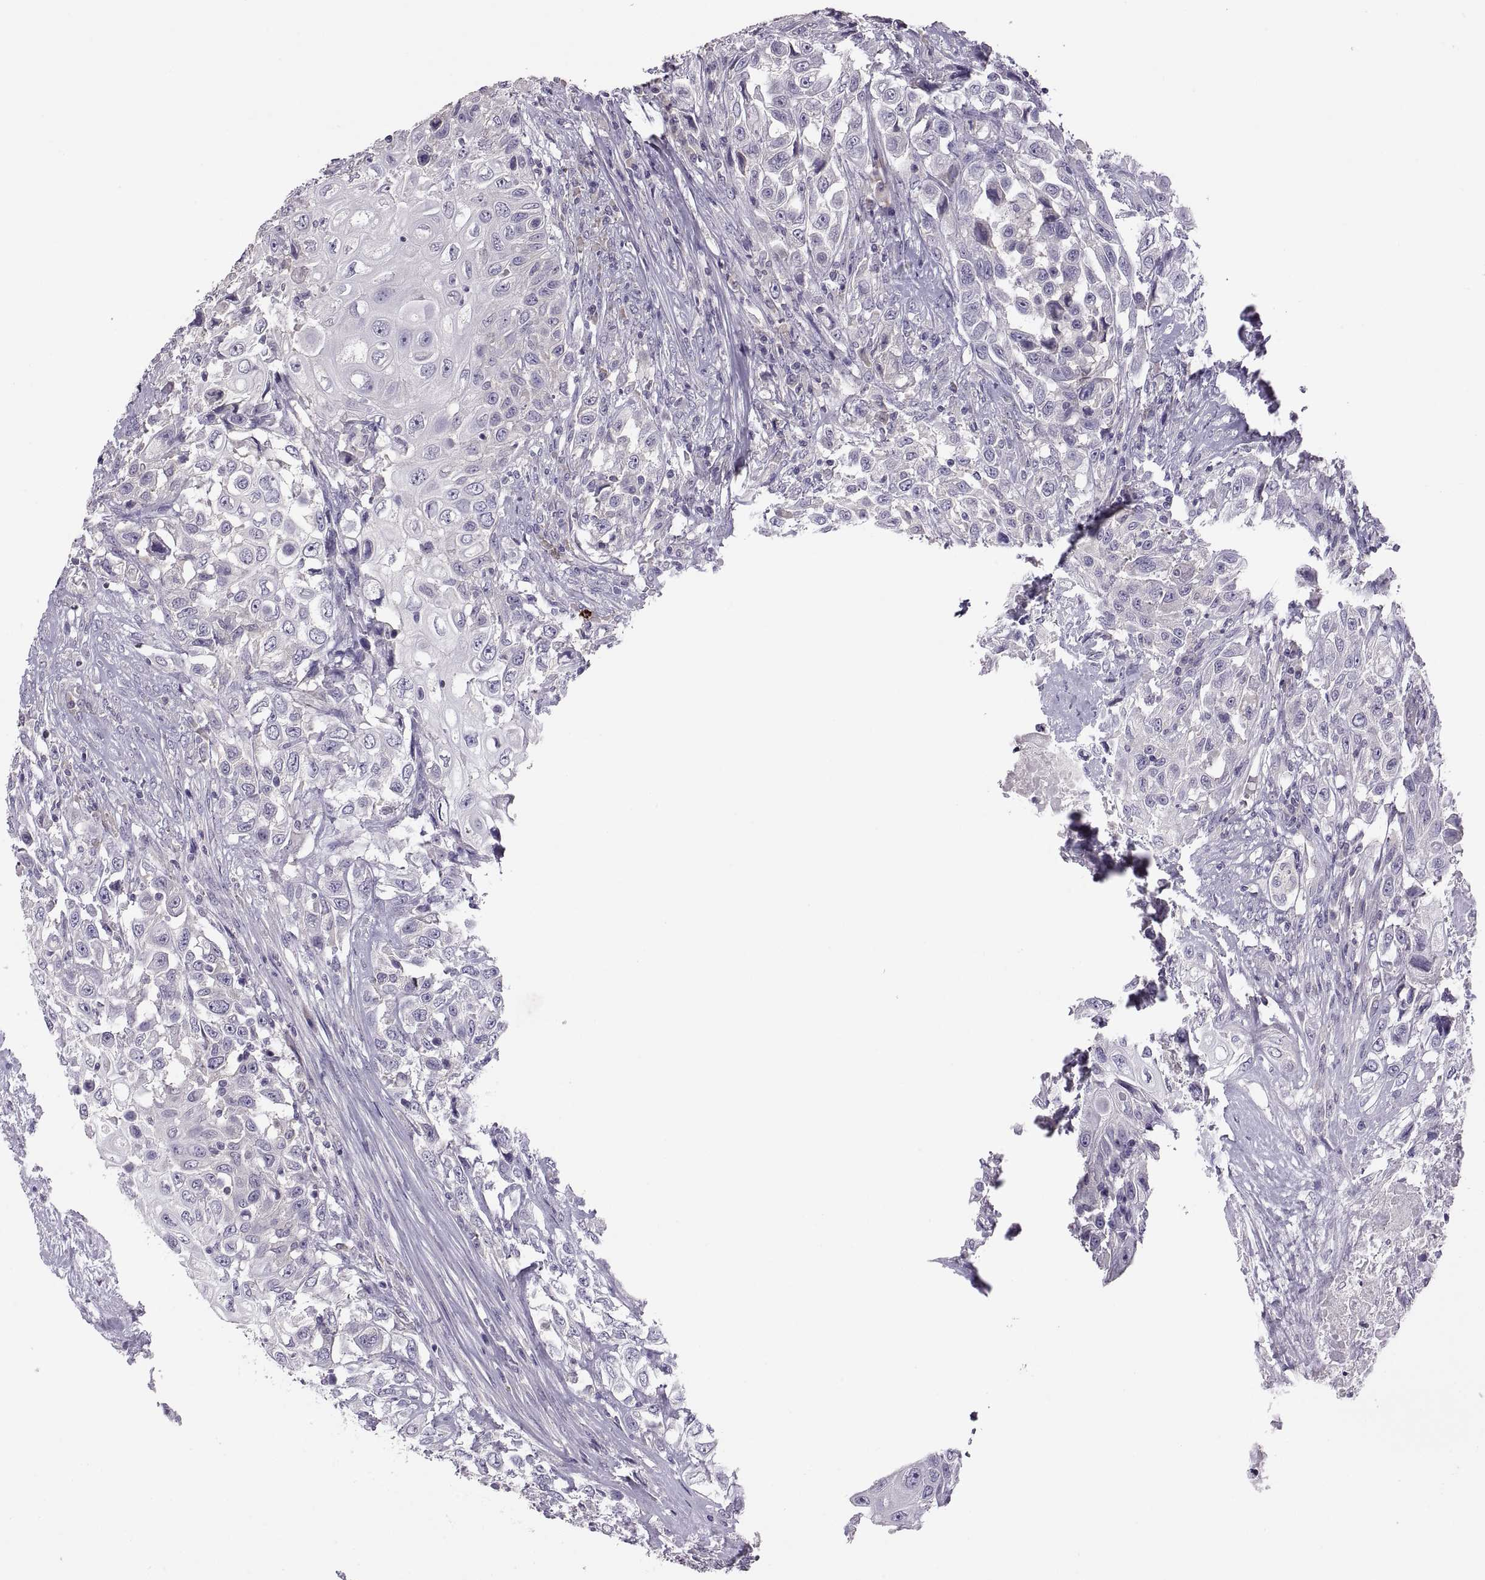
{"staining": {"intensity": "negative", "quantity": "none", "location": "none"}, "tissue": "urothelial cancer", "cell_type": "Tumor cells", "image_type": "cancer", "snomed": [{"axis": "morphology", "description": "Urothelial carcinoma, High grade"}, {"axis": "topography", "description": "Urinary bladder"}], "caption": "The micrograph displays no significant positivity in tumor cells of high-grade urothelial carcinoma.", "gene": "TBX19", "patient": {"sex": "female", "age": 56}}